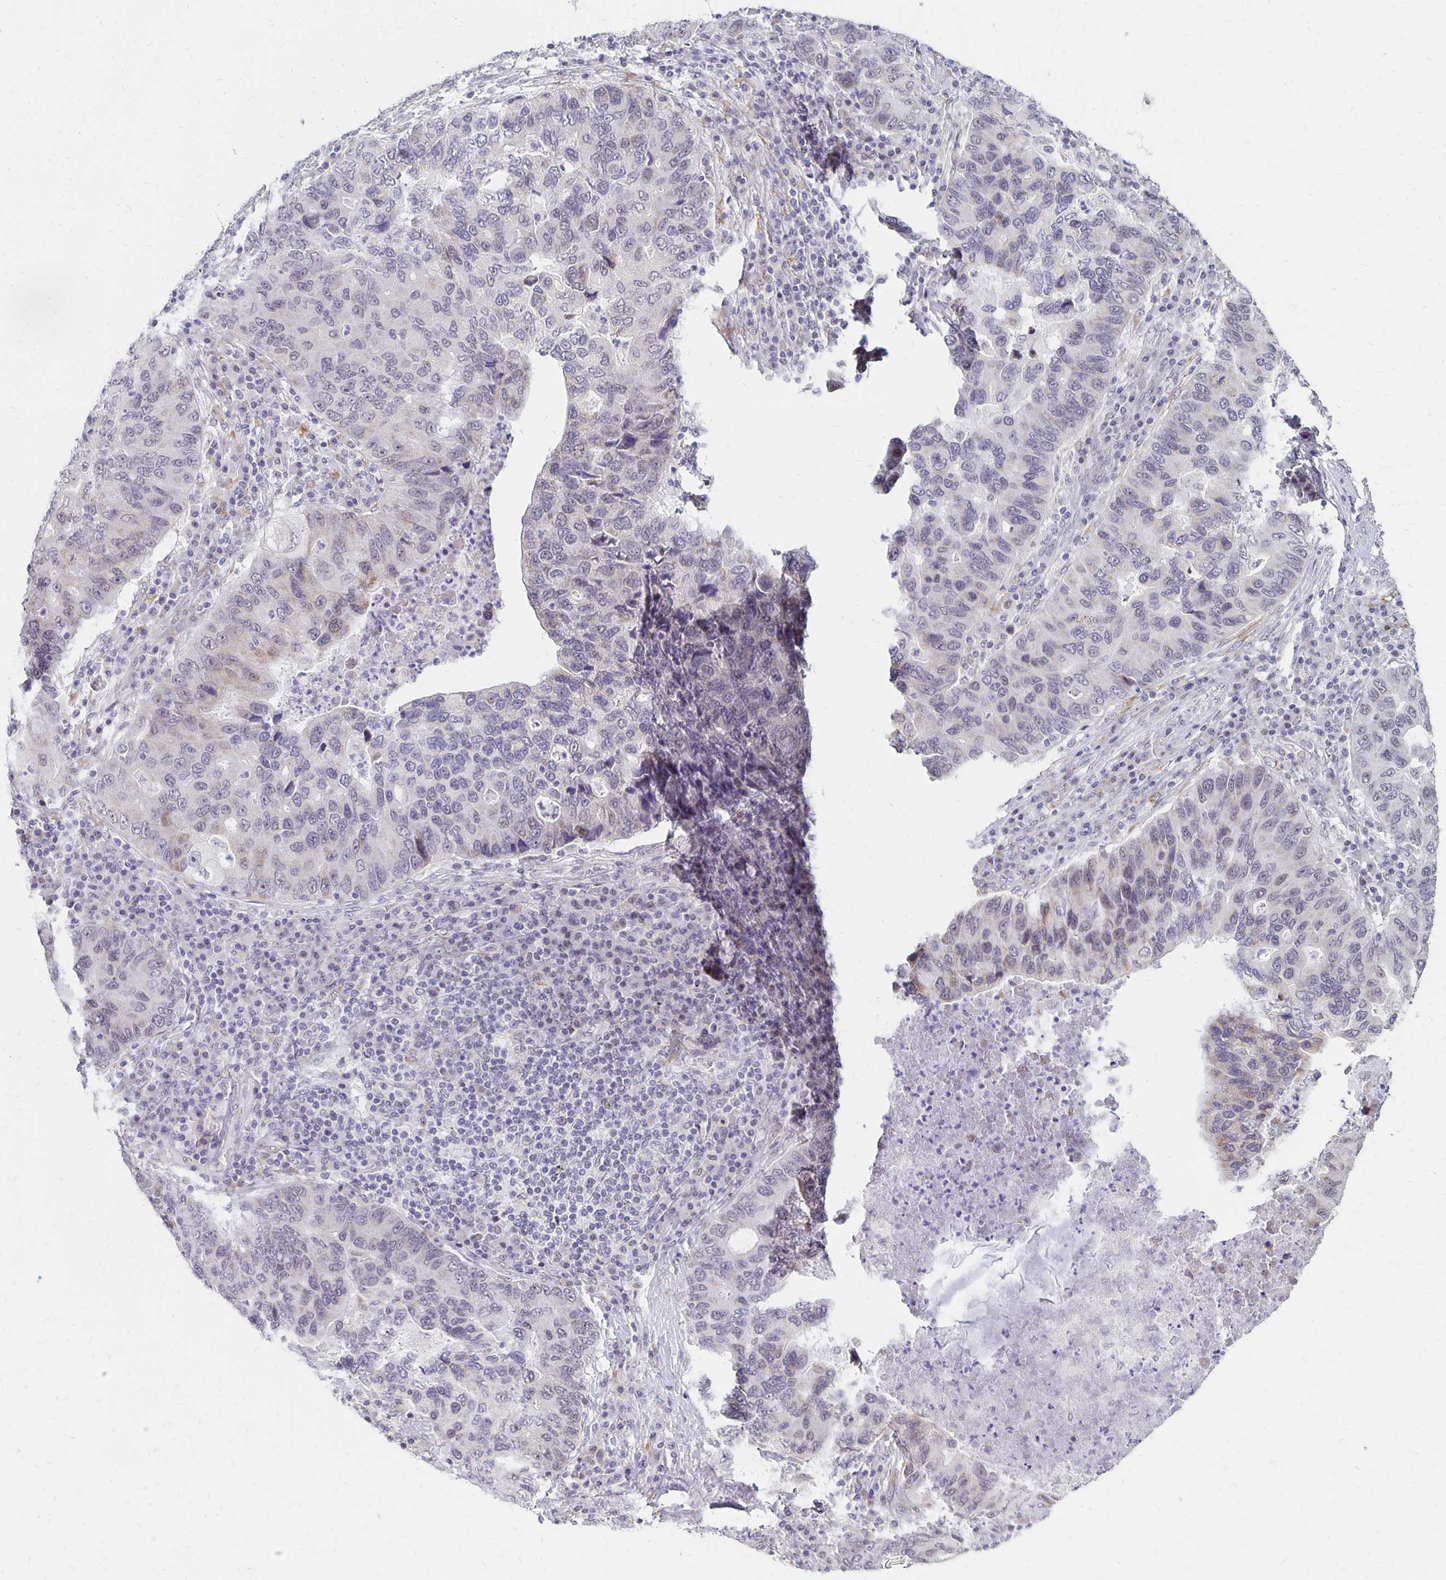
{"staining": {"intensity": "negative", "quantity": "none", "location": "none"}, "tissue": "lung cancer", "cell_type": "Tumor cells", "image_type": "cancer", "snomed": [{"axis": "morphology", "description": "Adenocarcinoma, NOS"}, {"axis": "morphology", "description": "Adenocarcinoma, metastatic, NOS"}, {"axis": "topography", "description": "Lymph node"}, {"axis": "topography", "description": "Lung"}], "caption": "Protein analysis of lung cancer exhibits no significant positivity in tumor cells. (Immunohistochemistry, brightfield microscopy, high magnification).", "gene": "DAGLA", "patient": {"sex": "female", "age": 54}}